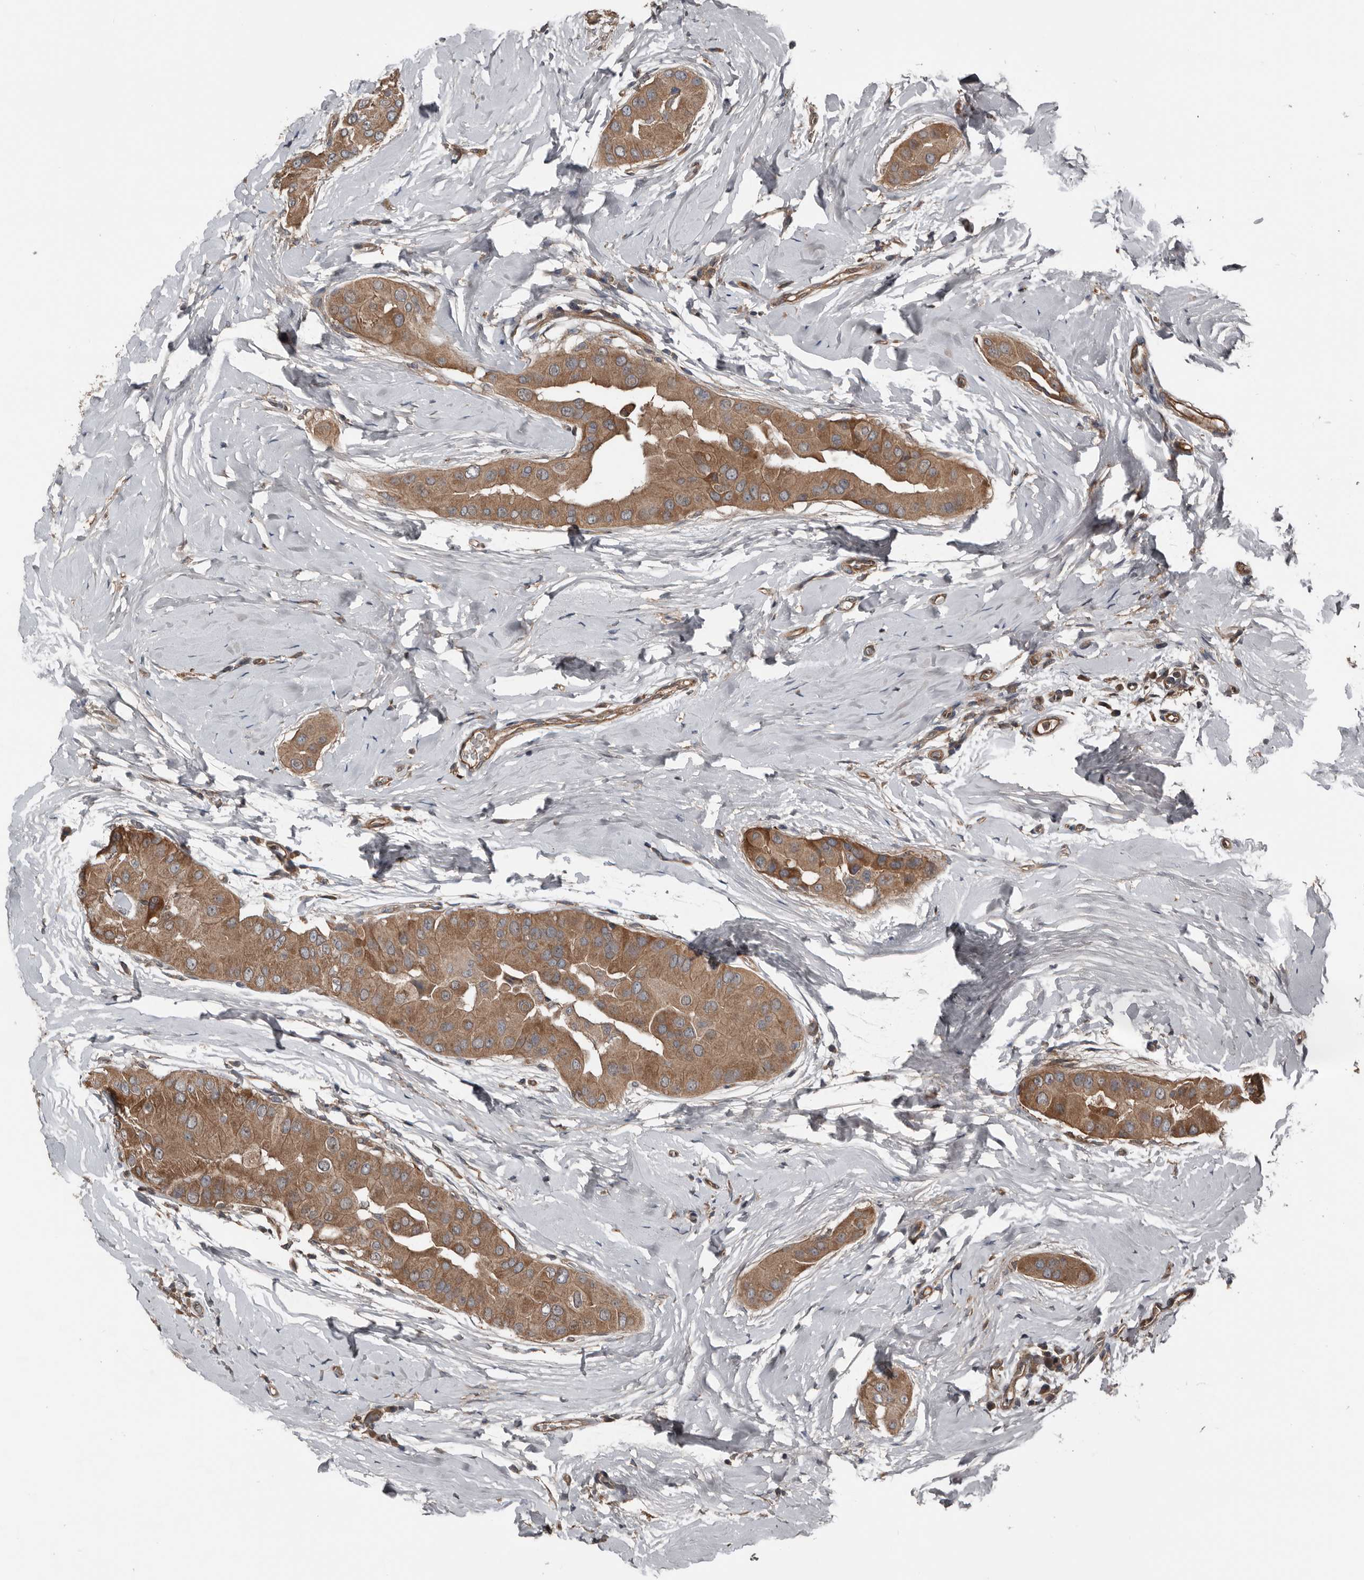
{"staining": {"intensity": "moderate", "quantity": ">75%", "location": "cytoplasmic/membranous"}, "tissue": "thyroid cancer", "cell_type": "Tumor cells", "image_type": "cancer", "snomed": [{"axis": "morphology", "description": "Papillary adenocarcinoma, NOS"}, {"axis": "topography", "description": "Thyroid gland"}], "caption": "A photomicrograph of human papillary adenocarcinoma (thyroid) stained for a protein reveals moderate cytoplasmic/membranous brown staining in tumor cells. The protein of interest is stained brown, and the nuclei are stained in blue (DAB IHC with brightfield microscopy, high magnification).", "gene": "DNAJB4", "patient": {"sex": "male", "age": 33}}